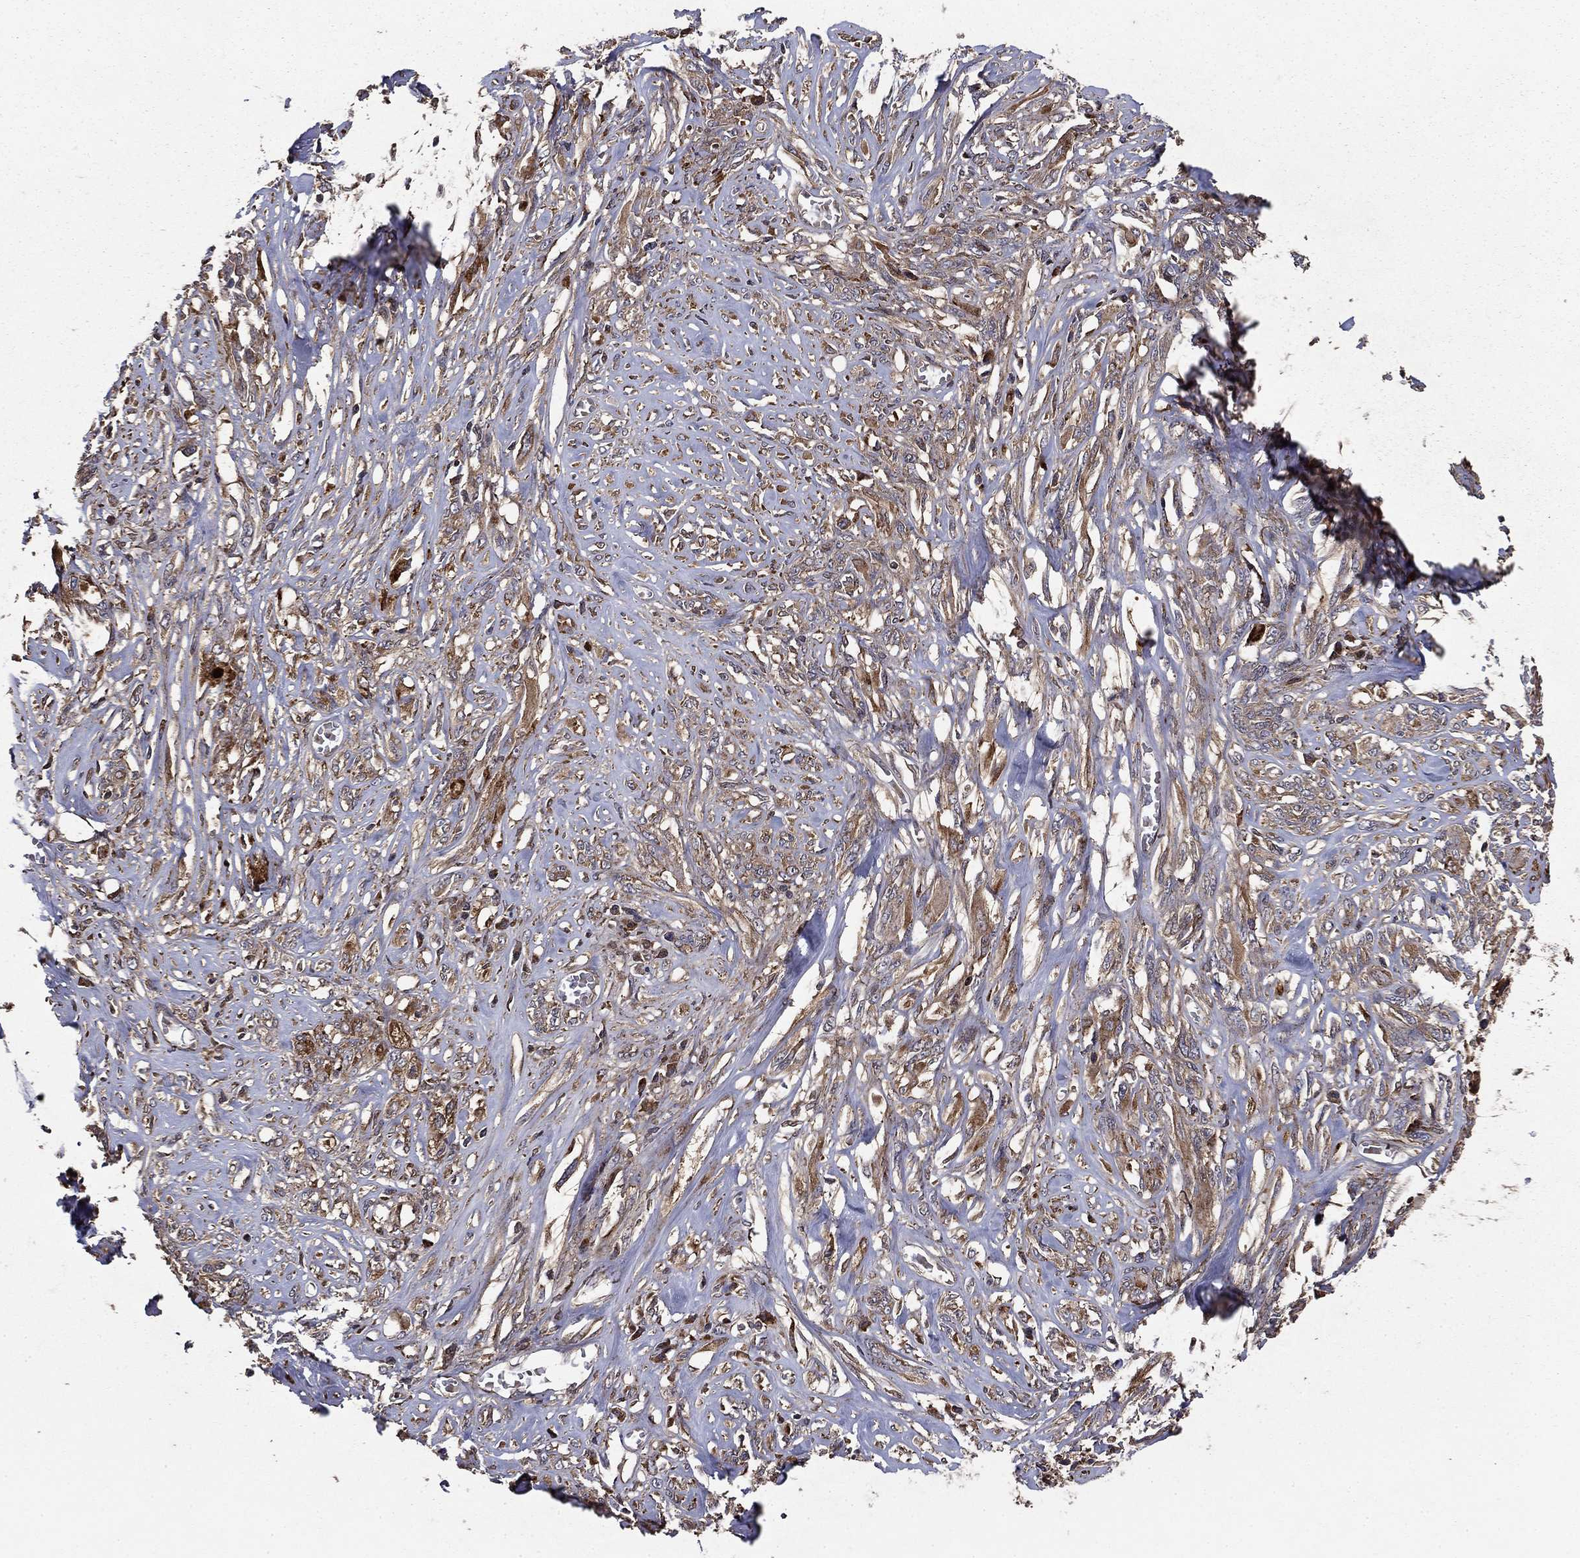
{"staining": {"intensity": "moderate", "quantity": "25%-75%", "location": "cytoplasmic/membranous"}, "tissue": "melanoma", "cell_type": "Tumor cells", "image_type": "cancer", "snomed": [{"axis": "morphology", "description": "Malignant melanoma, NOS"}, {"axis": "topography", "description": "Skin"}], "caption": "Human melanoma stained with a protein marker exhibits moderate staining in tumor cells.", "gene": "BABAM2", "patient": {"sex": "female", "age": 91}}